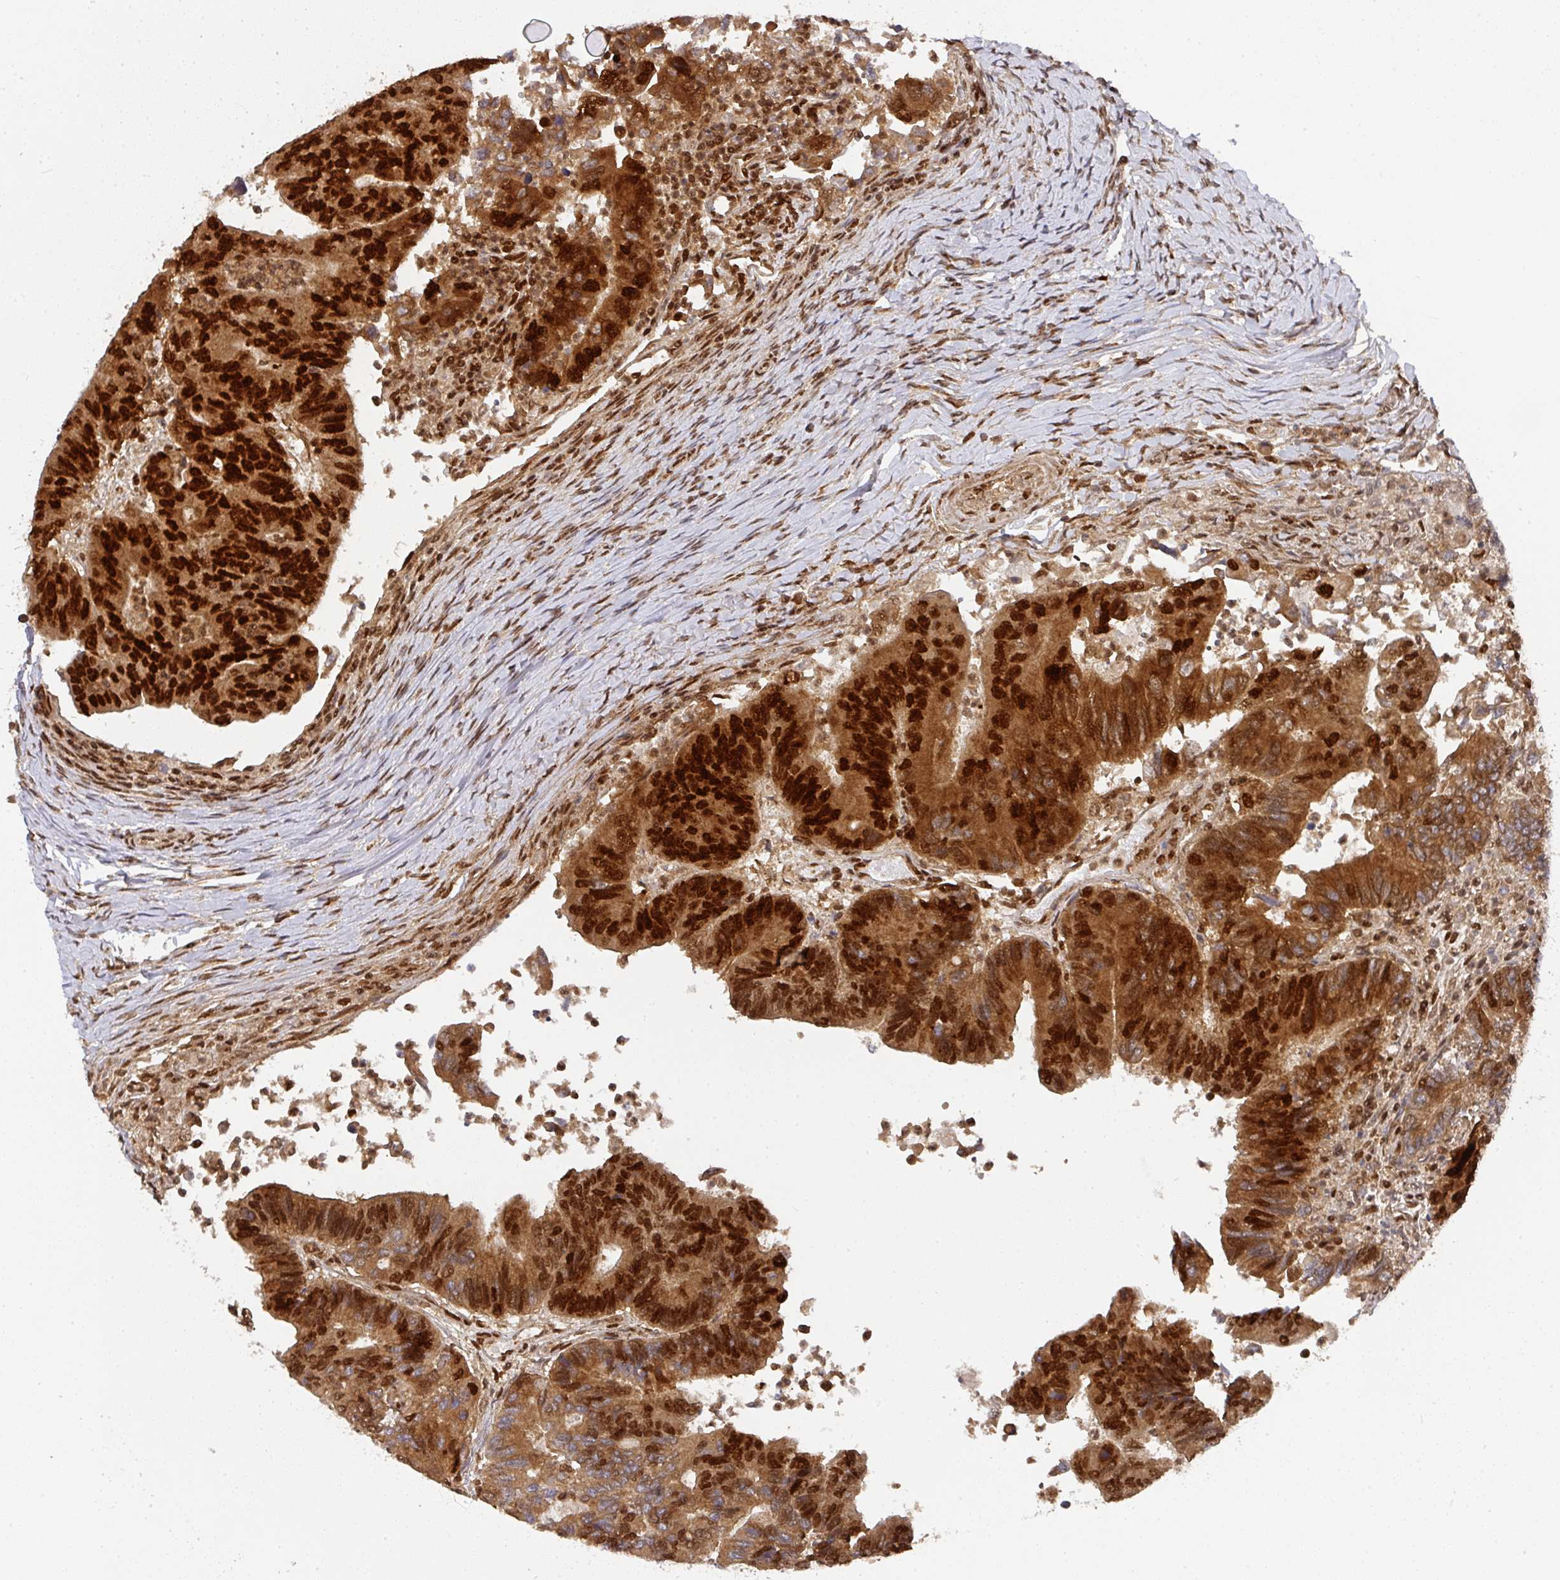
{"staining": {"intensity": "strong", "quantity": ">75%", "location": "cytoplasmic/membranous,nuclear"}, "tissue": "colorectal cancer", "cell_type": "Tumor cells", "image_type": "cancer", "snomed": [{"axis": "morphology", "description": "Adenocarcinoma, NOS"}, {"axis": "topography", "description": "Colon"}], "caption": "High-power microscopy captured an immunohistochemistry (IHC) micrograph of adenocarcinoma (colorectal), revealing strong cytoplasmic/membranous and nuclear expression in approximately >75% of tumor cells.", "gene": "DIDO1", "patient": {"sex": "female", "age": 67}}